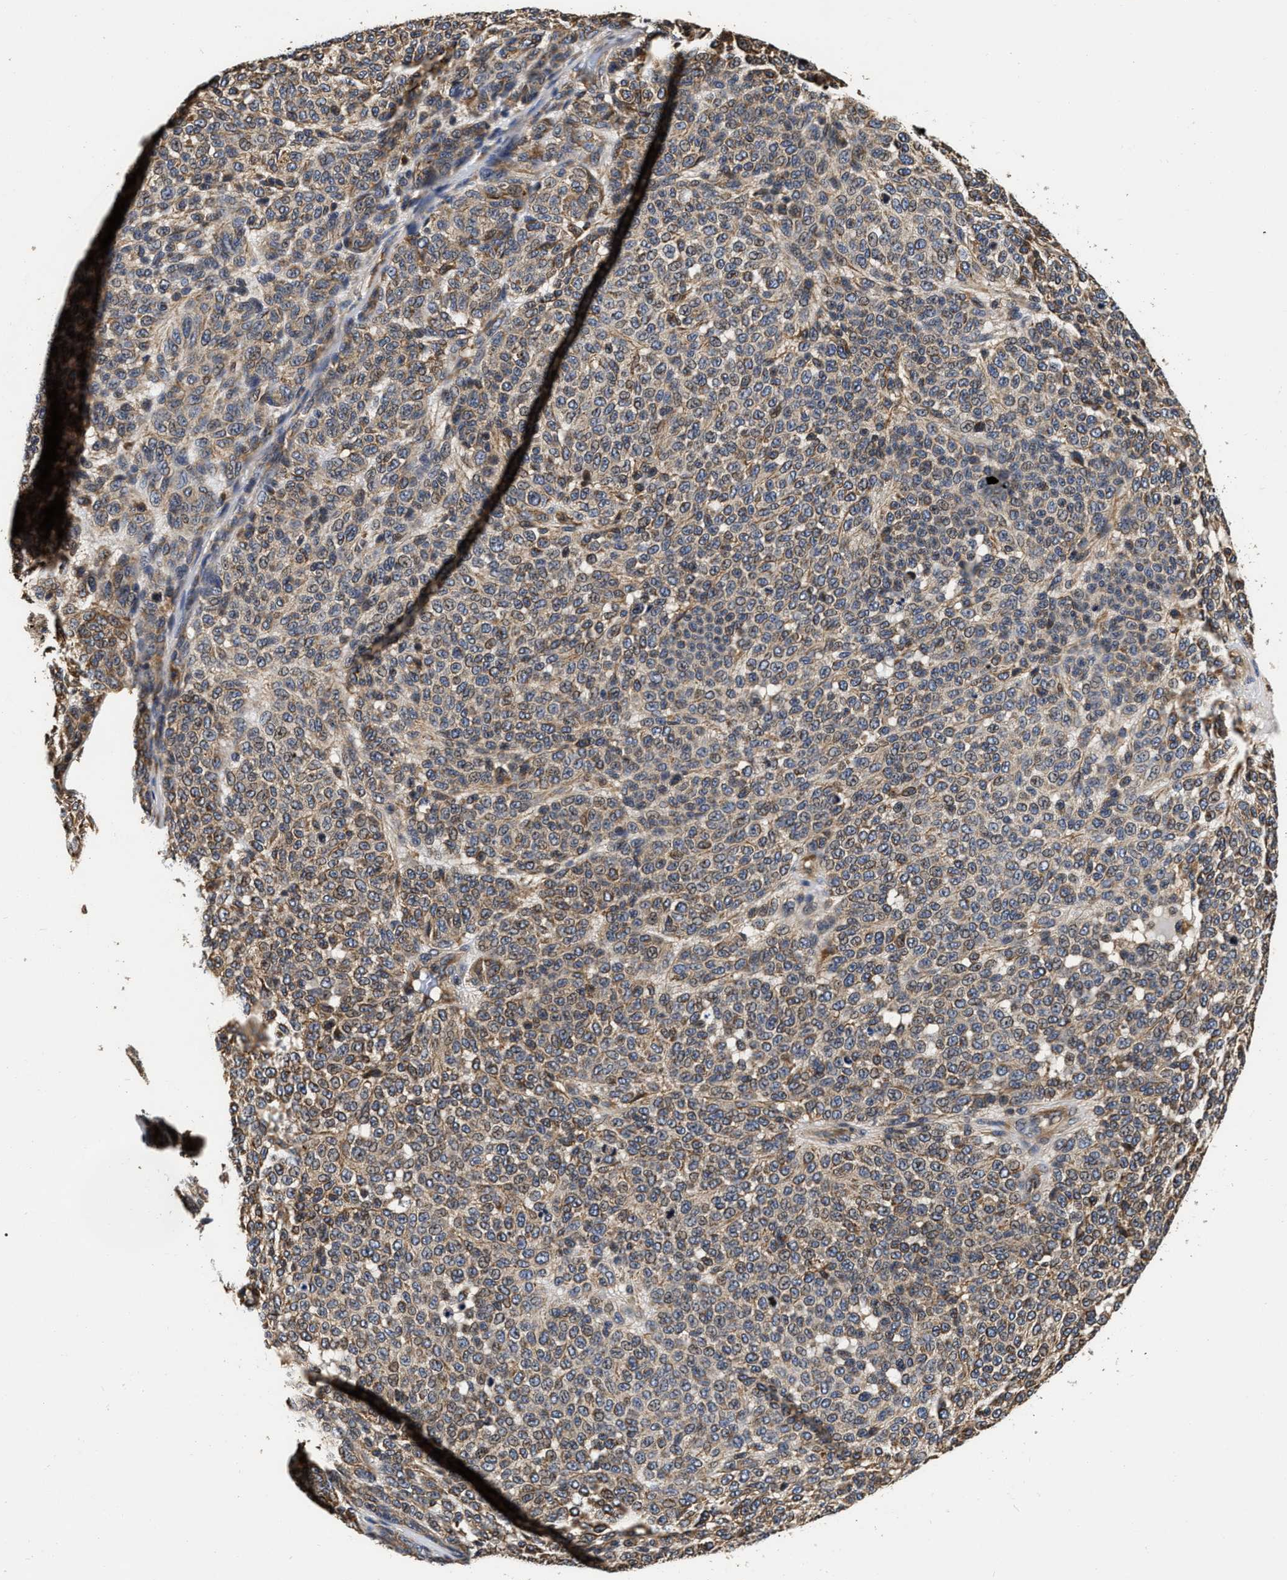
{"staining": {"intensity": "moderate", "quantity": ">75%", "location": "cytoplasmic/membranous"}, "tissue": "melanoma", "cell_type": "Tumor cells", "image_type": "cancer", "snomed": [{"axis": "morphology", "description": "Malignant melanoma, NOS"}, {"axis": "topography", "description": "Skin"}], "caption": "Protein staining demonstrates moderate cytoplasmic/membranous expression in about >75% of tumor cells in melanoma.", "gene": "ABCG8", "patient": {"sex": "male", "age": 59}}